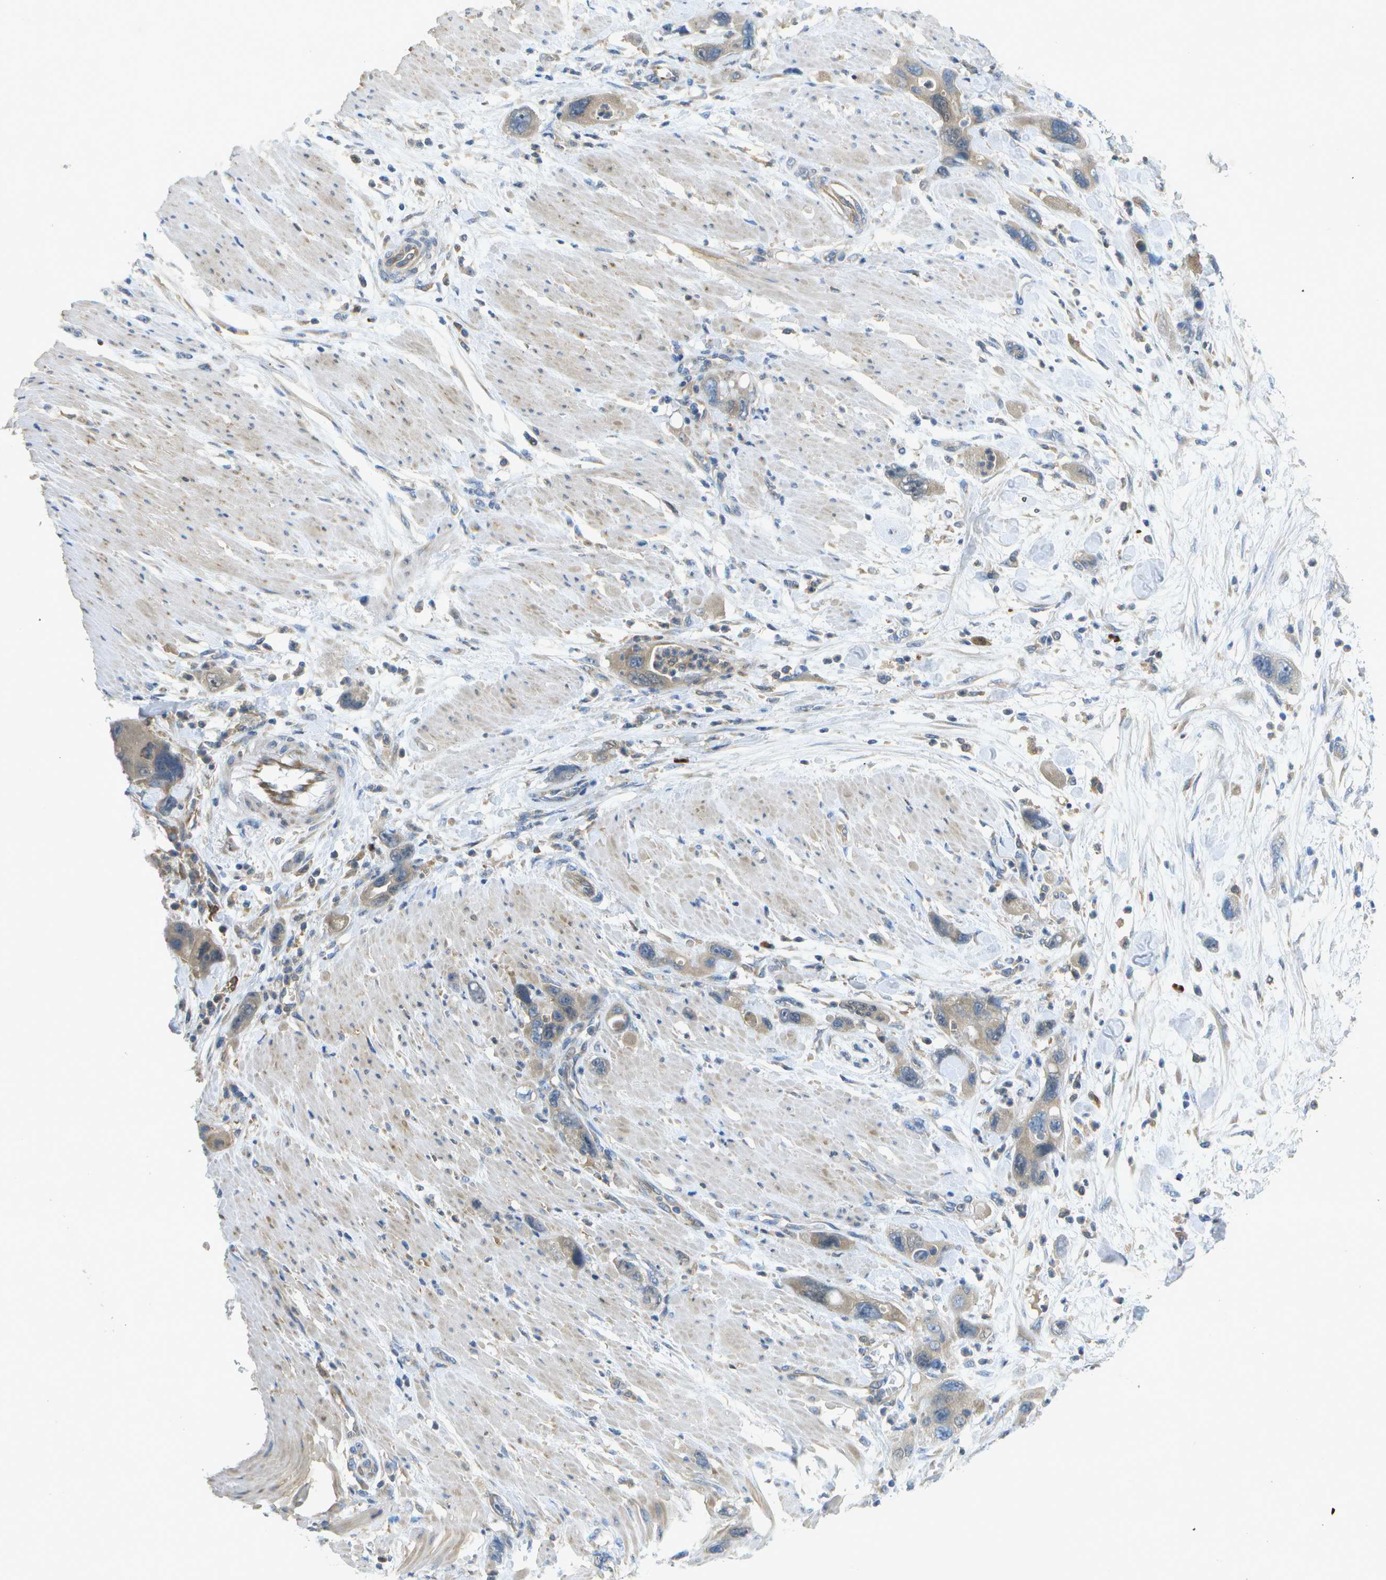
{"staining": {"intensity": "moderate", "quantity": "25%-75%", "location": "cytoplasmic/membranous"}, "tissue": "pancreatic cancer", "cell_type": "Tumor cells", "image_type": "cancer", "snomed": [{"axis": "morphology", "description": "Normal tissue, NOS"}, {"axis": "morphology", "description": "Adenocarcinoma, NOS"}, {"axis": "topography", "description": "Pancreas"}], "caption": "Immunohistochemical staining of human pancreatic adenocarcinoma exhibits medium levels of moderate cytoplasmic/membranous protein positivity in about 25%-75% of tumor cells.", "gene": "WNK2", "patient": {"sex": "female", "age": 71}}